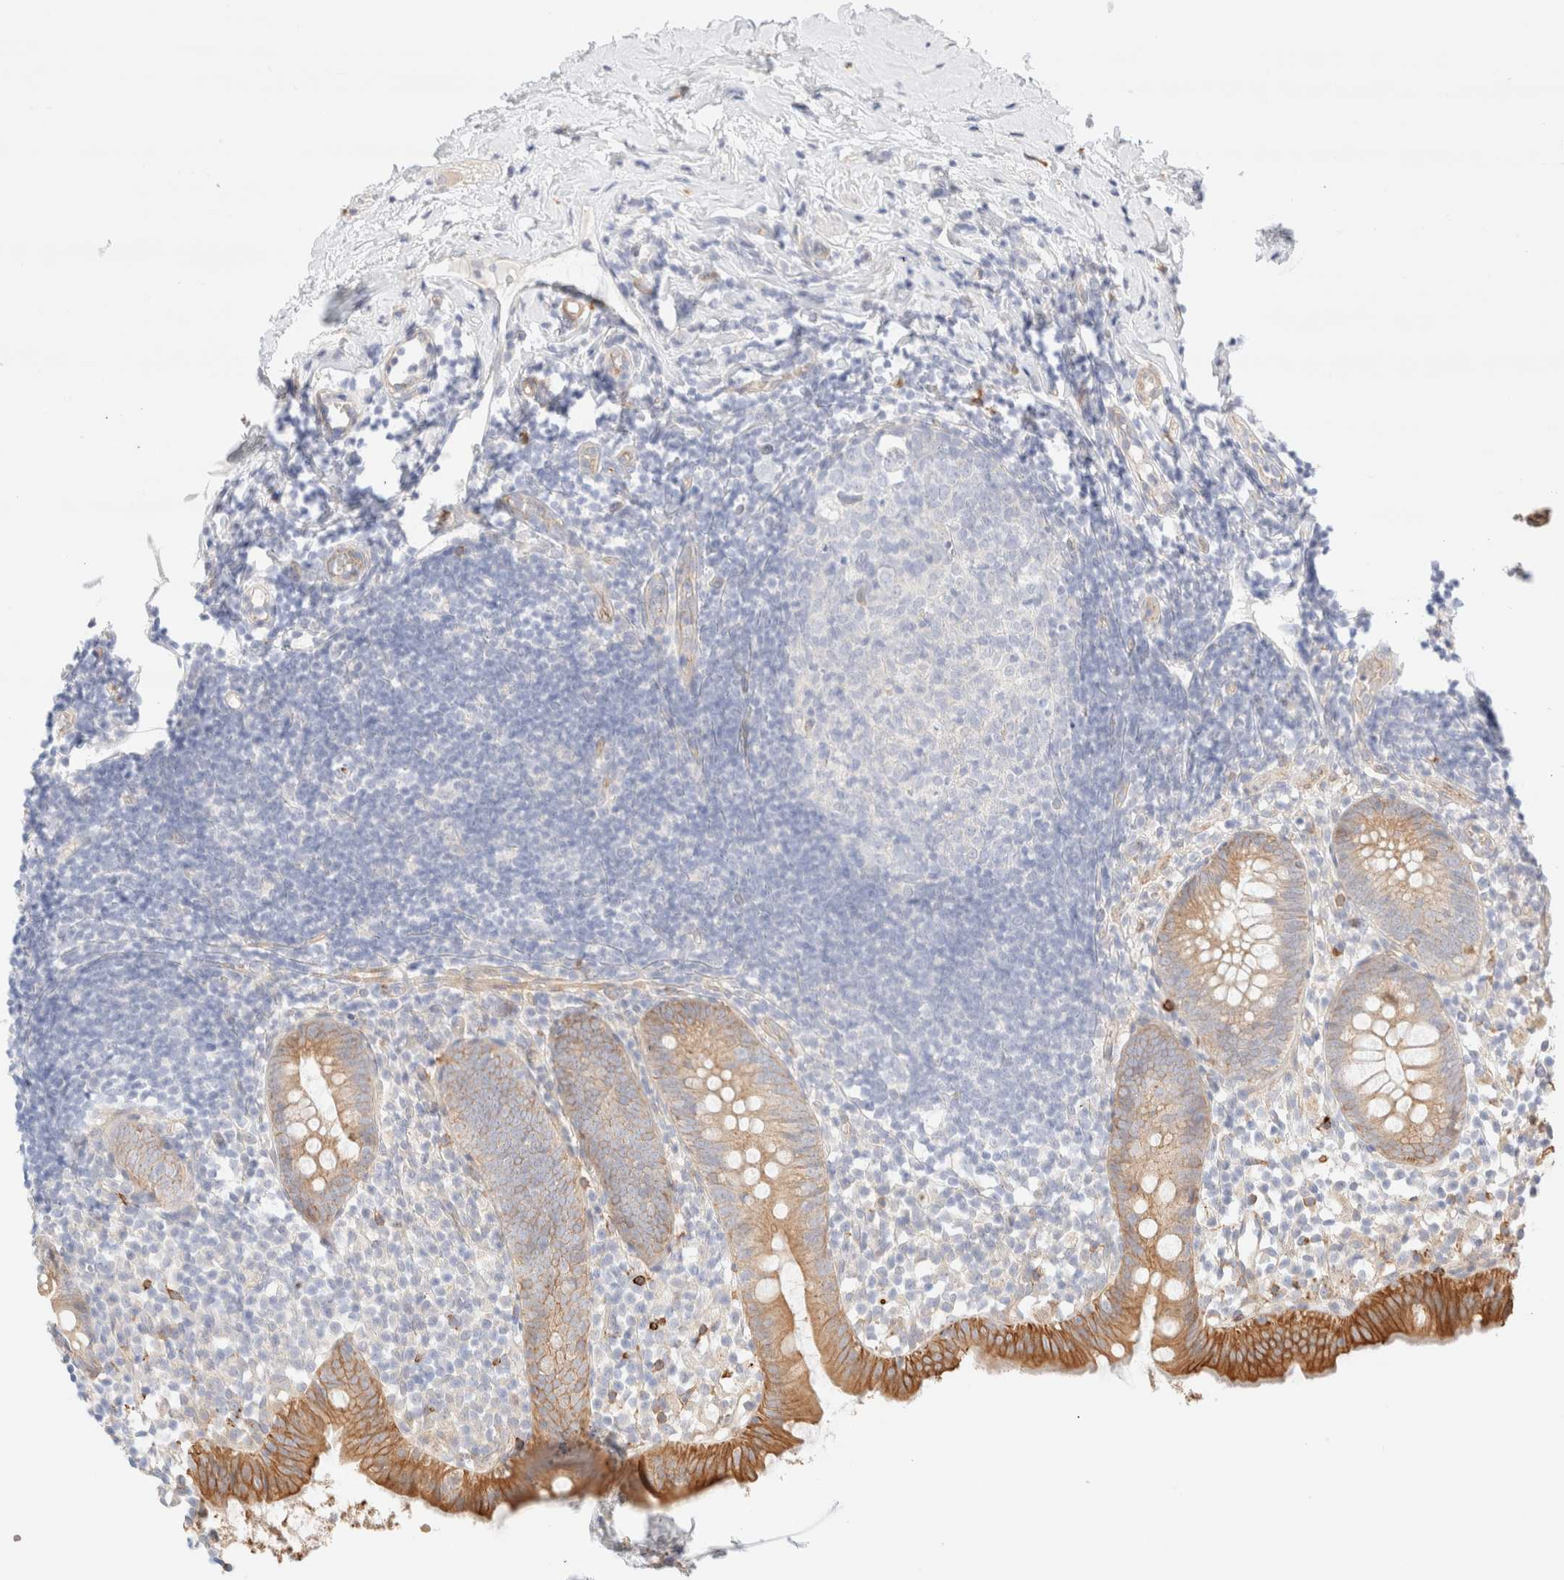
{"staining": {"intensity": "strong", "quantity": ">75%", "location": "cytoplasmic/membranous"}, "tissue": "appendix", "cell_type": "Glandular cells", "image_type": "normal", "snomed": [{"axis": "morphology", "description": "Normal tissue, NOS"}, {"axis": "topography", "description": "Appendix"}], "caption": "A histopathology image of human appendix stained for a protein exhibits strong cytoplasmic/membranous brown staining in glandular cells. The staining was performed using DAB (3,3'-diaminobenzidine), with brown indicating positive protein expression. Nuclei are stained blue with hematoxylin.", "gene": "NIBAN2", "patient": {"sex": "female", "age": 20}}